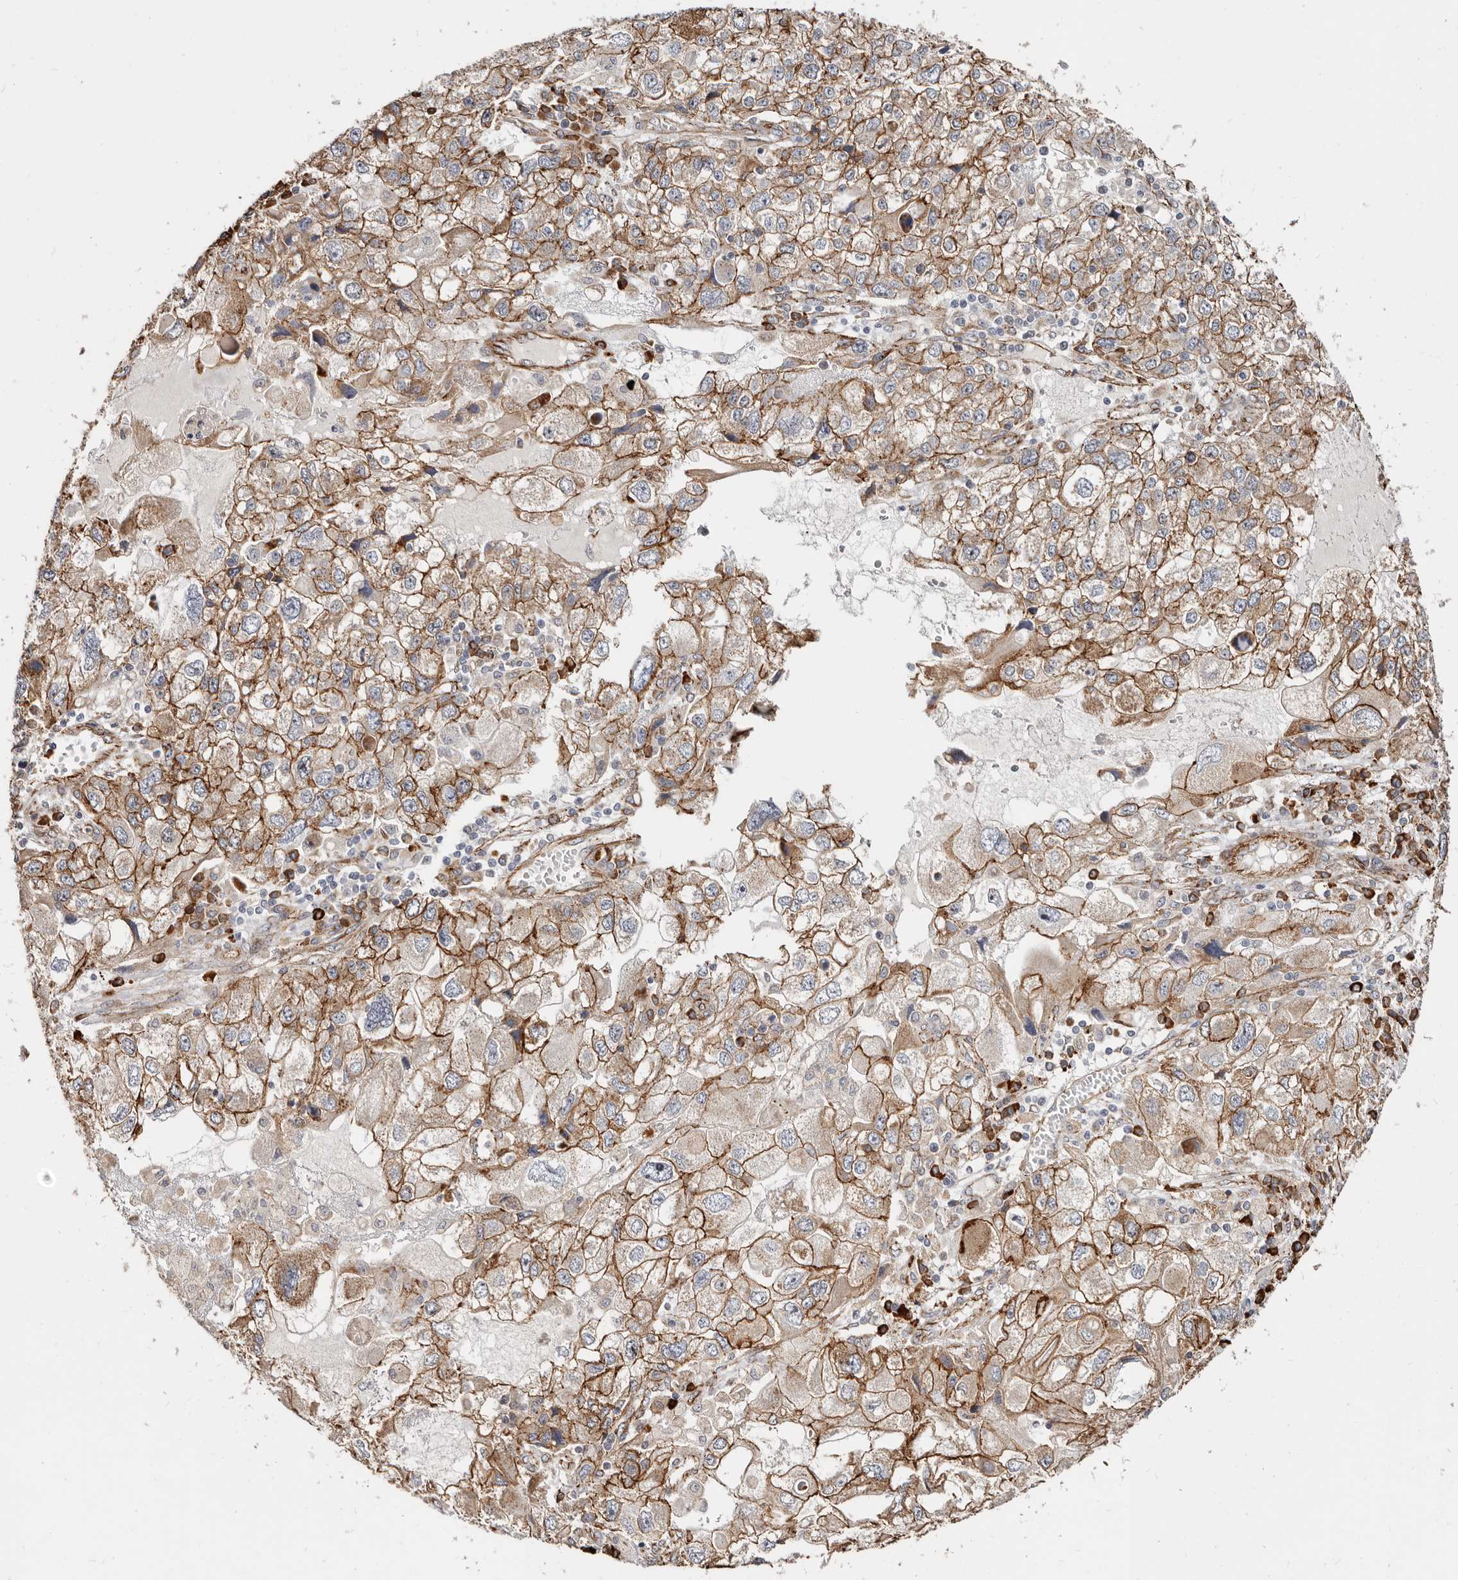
{"staining": {"intensity": "strong", "quantity": ">75%", "location": "cytoplasmic/membranous"}, "tissue": "endometrial cancer", "cell_type": "Tumor cells", "image_type": "cancer", "snomed": [{"axis": "morphology", "description": "Adenocarcinoma, NOS"}, {"axis": "topography", "description": "Endometrium"}], "caption": "Brown immunohistochemical staining in endometrial cancer (adenocarcinoma) shows strong cytoplasmic/membranous positivity in approximately >75% of tumor cells.", "gene": "CTNNB1", "patient": {"sex": "female", "age": 49}}